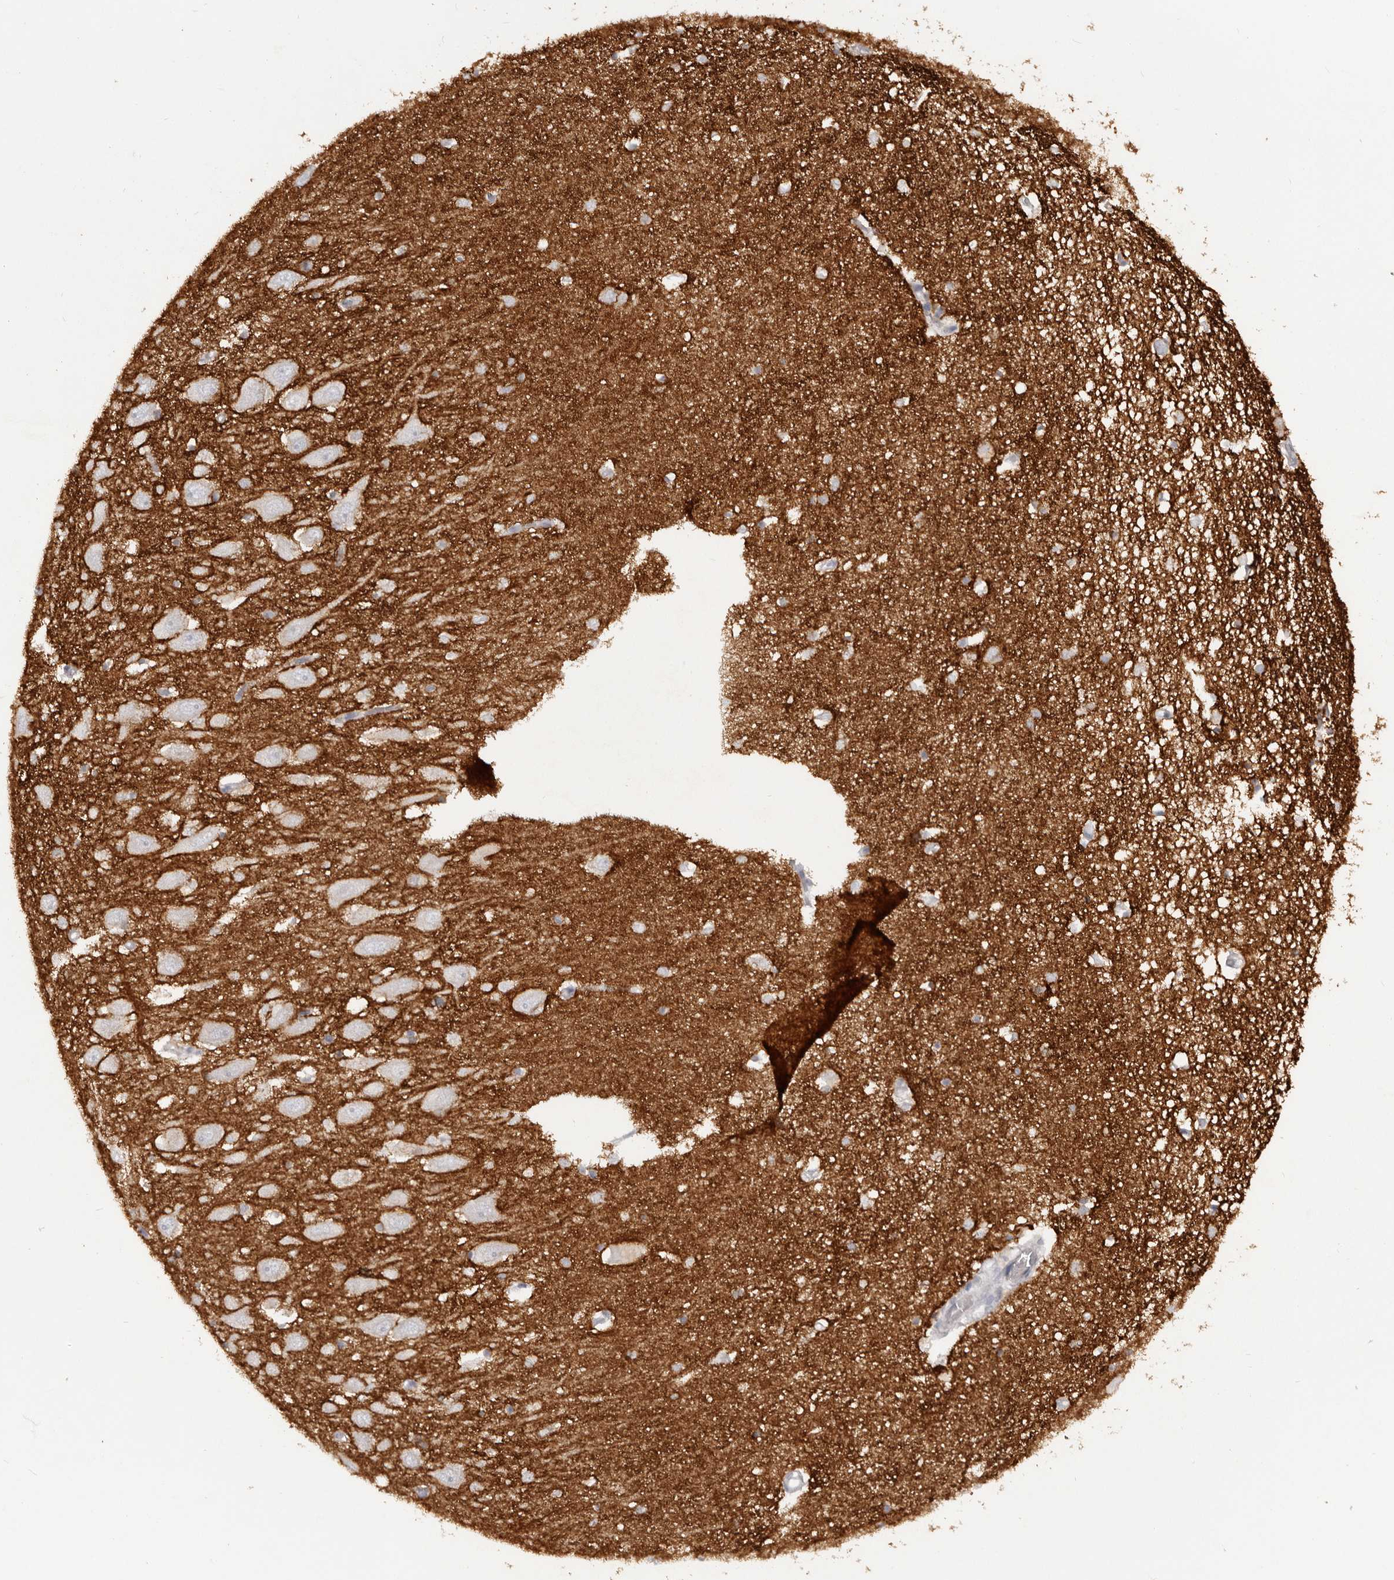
{"staining": {"intensity": "negative", "quantity": "none", "location": "none"}, "tissue": "hippocampus", "cell_type": "Glial cells", "image_type": "normal", "snomed": [{"axis": "morphology", "description": "Normal tissue, NOS"}, {"axis": "topography", "description": "Hippocampus"}], "caption": "DAB immunohistochemical staining of normal hippocampus exhibits no significant expression in glial cells.", "gene": "TNR", "patient": {"sex": "female", "age": 64}}